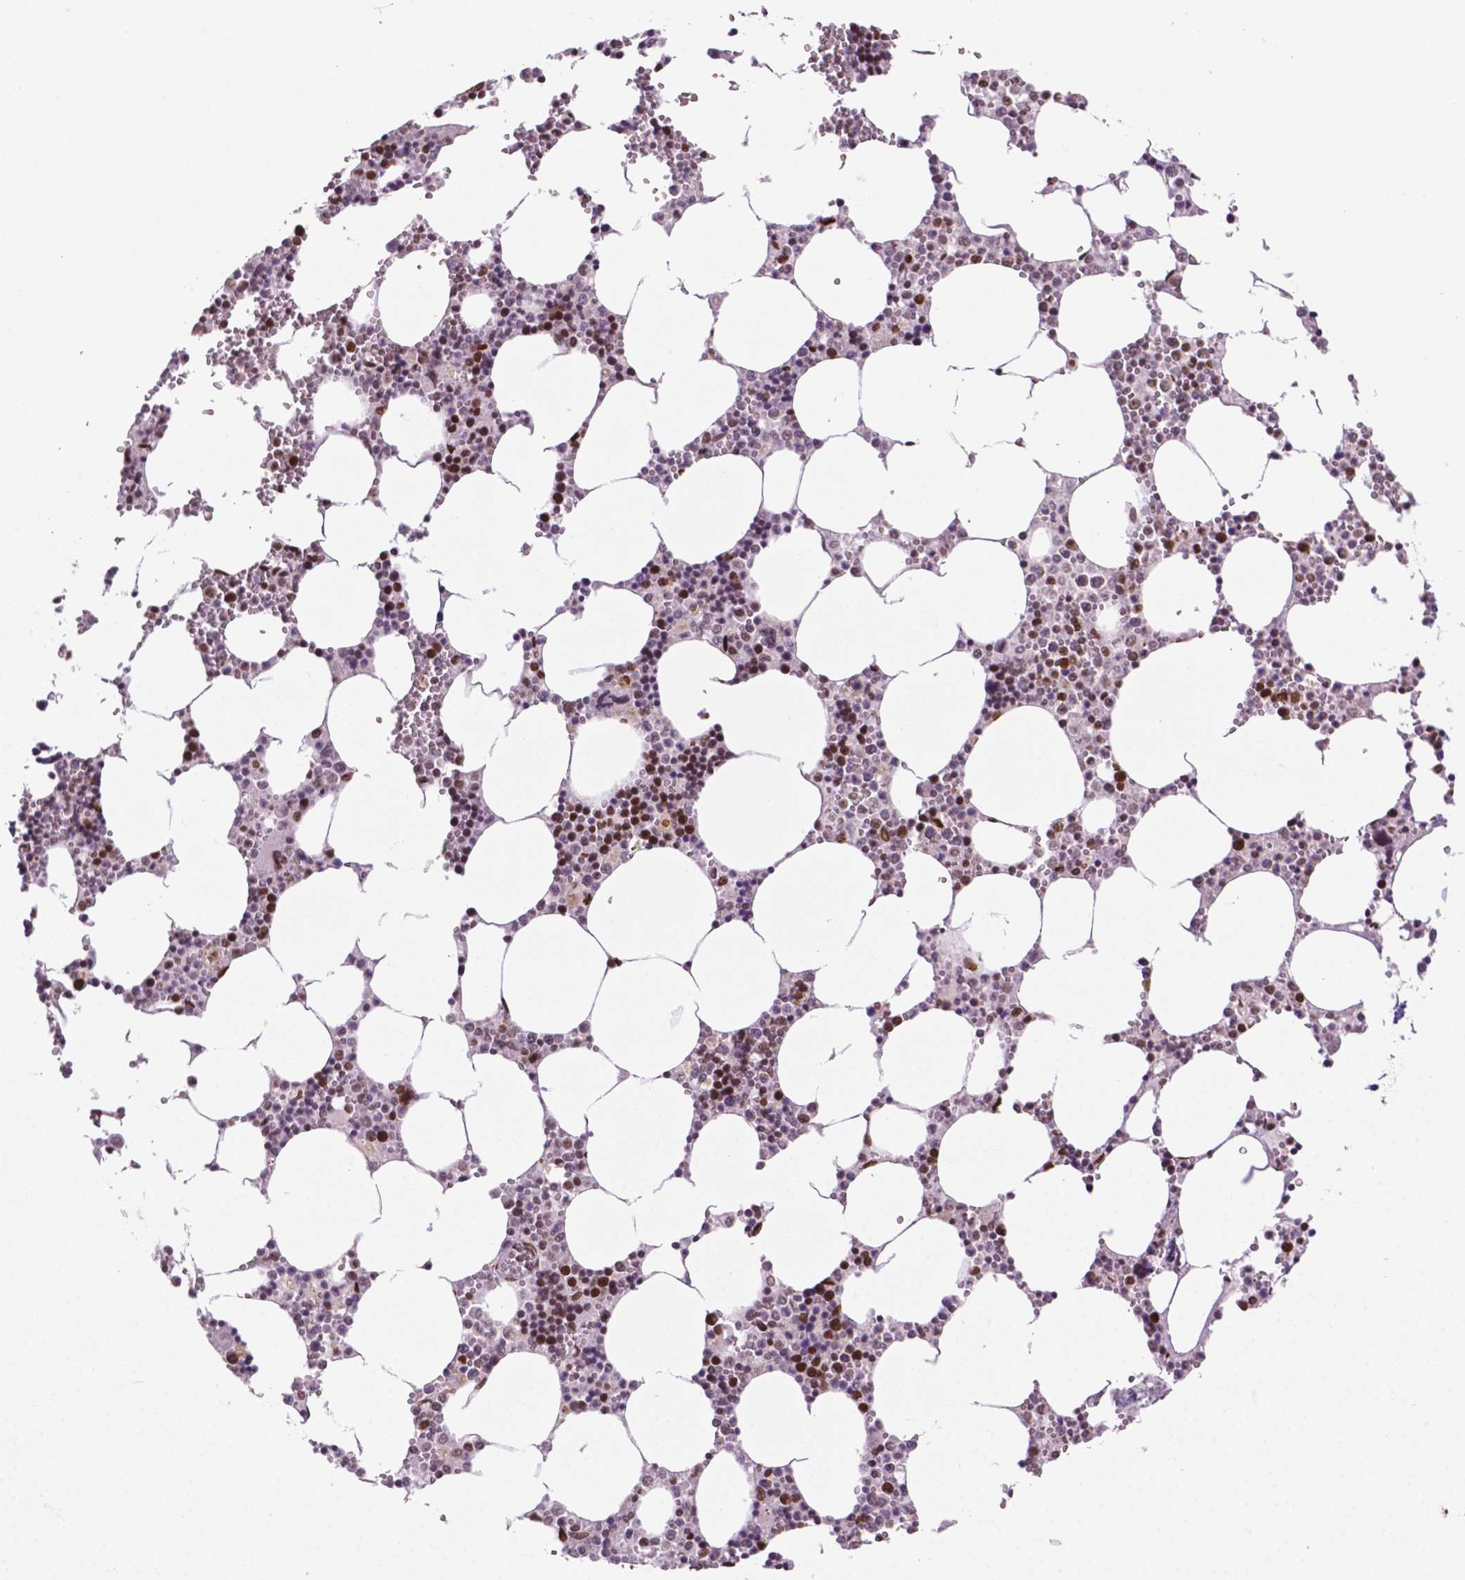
{"staining": {"intensity": "strong", "quantity": "<25%", "location": "nuclear"}, "tissue": "bone marrow", "cell_type": "Hematopoietic cells", "image_type": "normal", "snomed": [{"axis": "morphology", "description": "Normal tissue, NOS"}, {"axis": "topography", "description": "Bone marrow"}], "caption": "Strong nuclear protein staining is identified in about <25% of hematopoietic cells in bone marrow. The staining was performed using DAB (3,3'-diaminobenzidine) to visualize the protein expression in brown, while the nuclei were stained in blue with hematoxylin (Magnification: 20x).", "gene": "MLH1", "patient": {"sex": "male", "age": 54}}